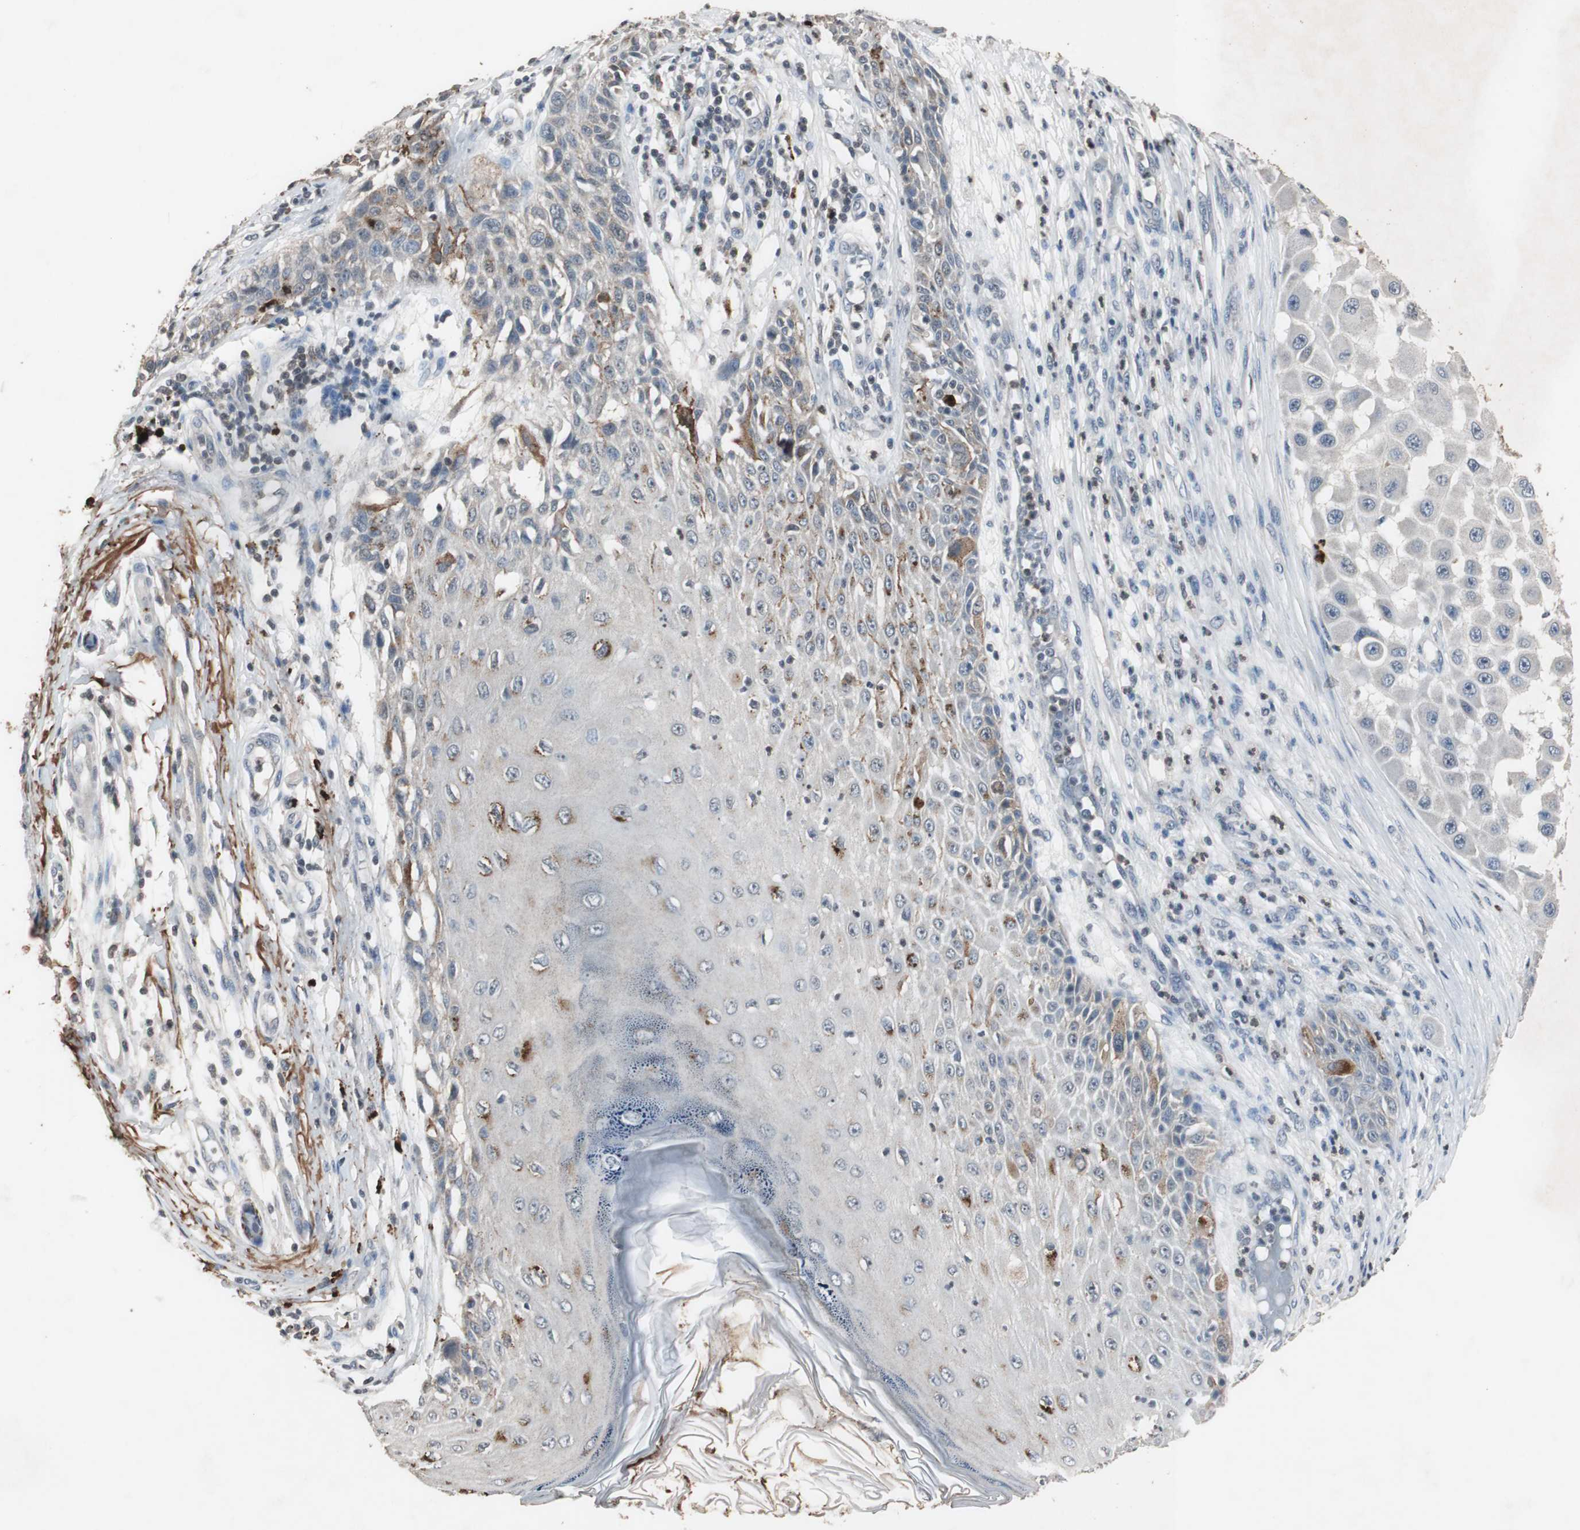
{"staining": {"intensity": "negative", "quantity": "none", "location": "none"}, "tissue": "melanoma", "cell_type": "Tumor cells", "image_type": "cancer", "snomed": [{"axis": "morphology", "description": "Malignant melanoma, NOS"}, {"axis": "topography", "description": "Skin"}], "caption": "Melanoma stained for a protein using immunohistochemistry shows no staining tumor cells.", "gene": "ADNP2", "patient": {"sex": "female", "age": 81}}